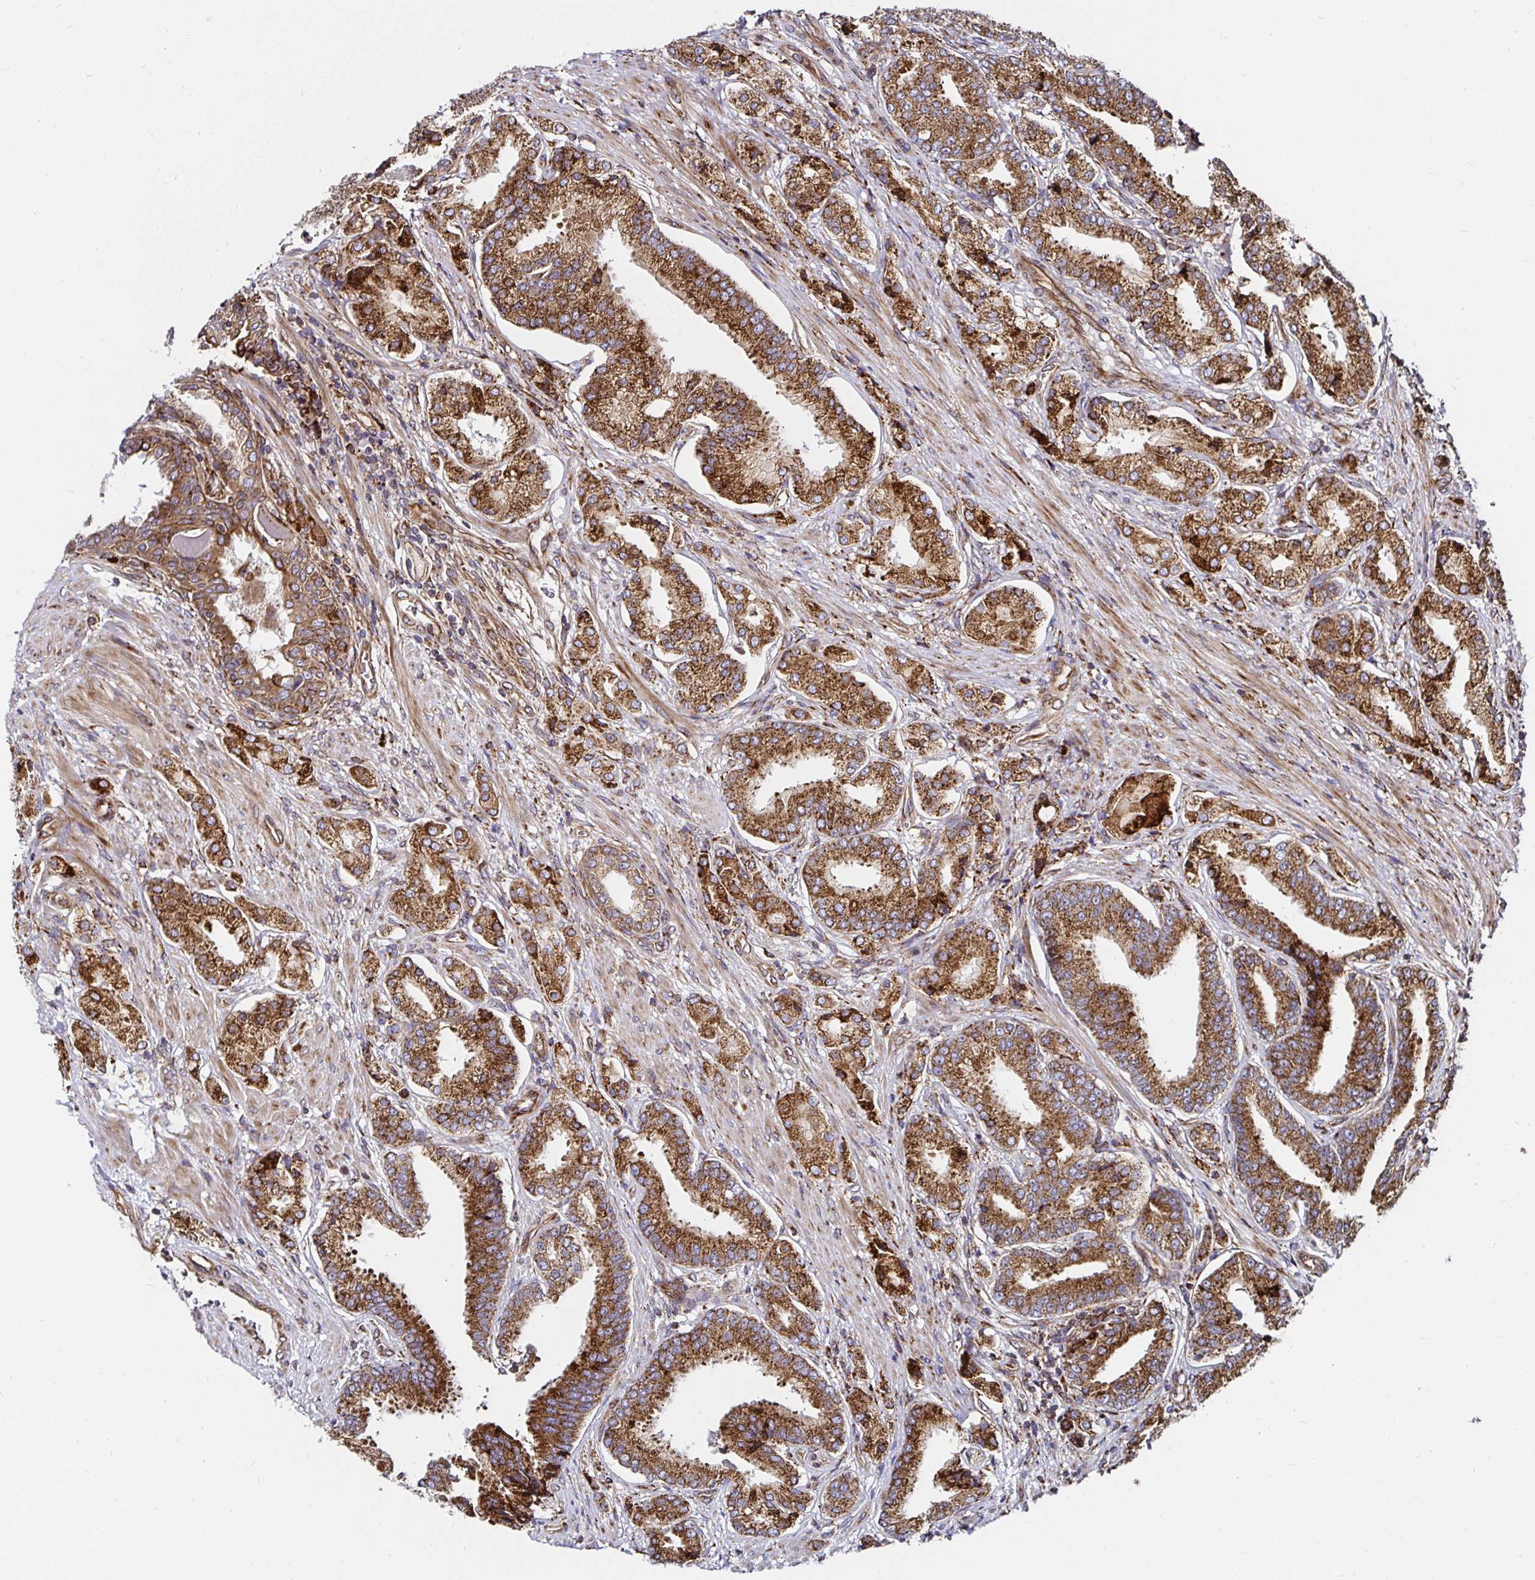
{"staining": {"intensity": "strong", "quantity": ">75%", "location": "cytoplasmic/membranous"}, "tissue": "prostate cancer", "cell_type": "Tumor cells", "image_type": "cancer", "snomed": [{"axis": "morphology", "description": "Adenocarcinoma, High grade"}, {"axis": "topography", "description": "Prostate and seminal vesicle, NOS"}], "caption": "The immunohistochemical stain highlights strong cytoplasmic/membranous staining in tumor cells of adenocarcinoma (high-grade) (prostate) tissue.", "gene": "SMYD3", "patient": {"sex": "male", "age": 61}}